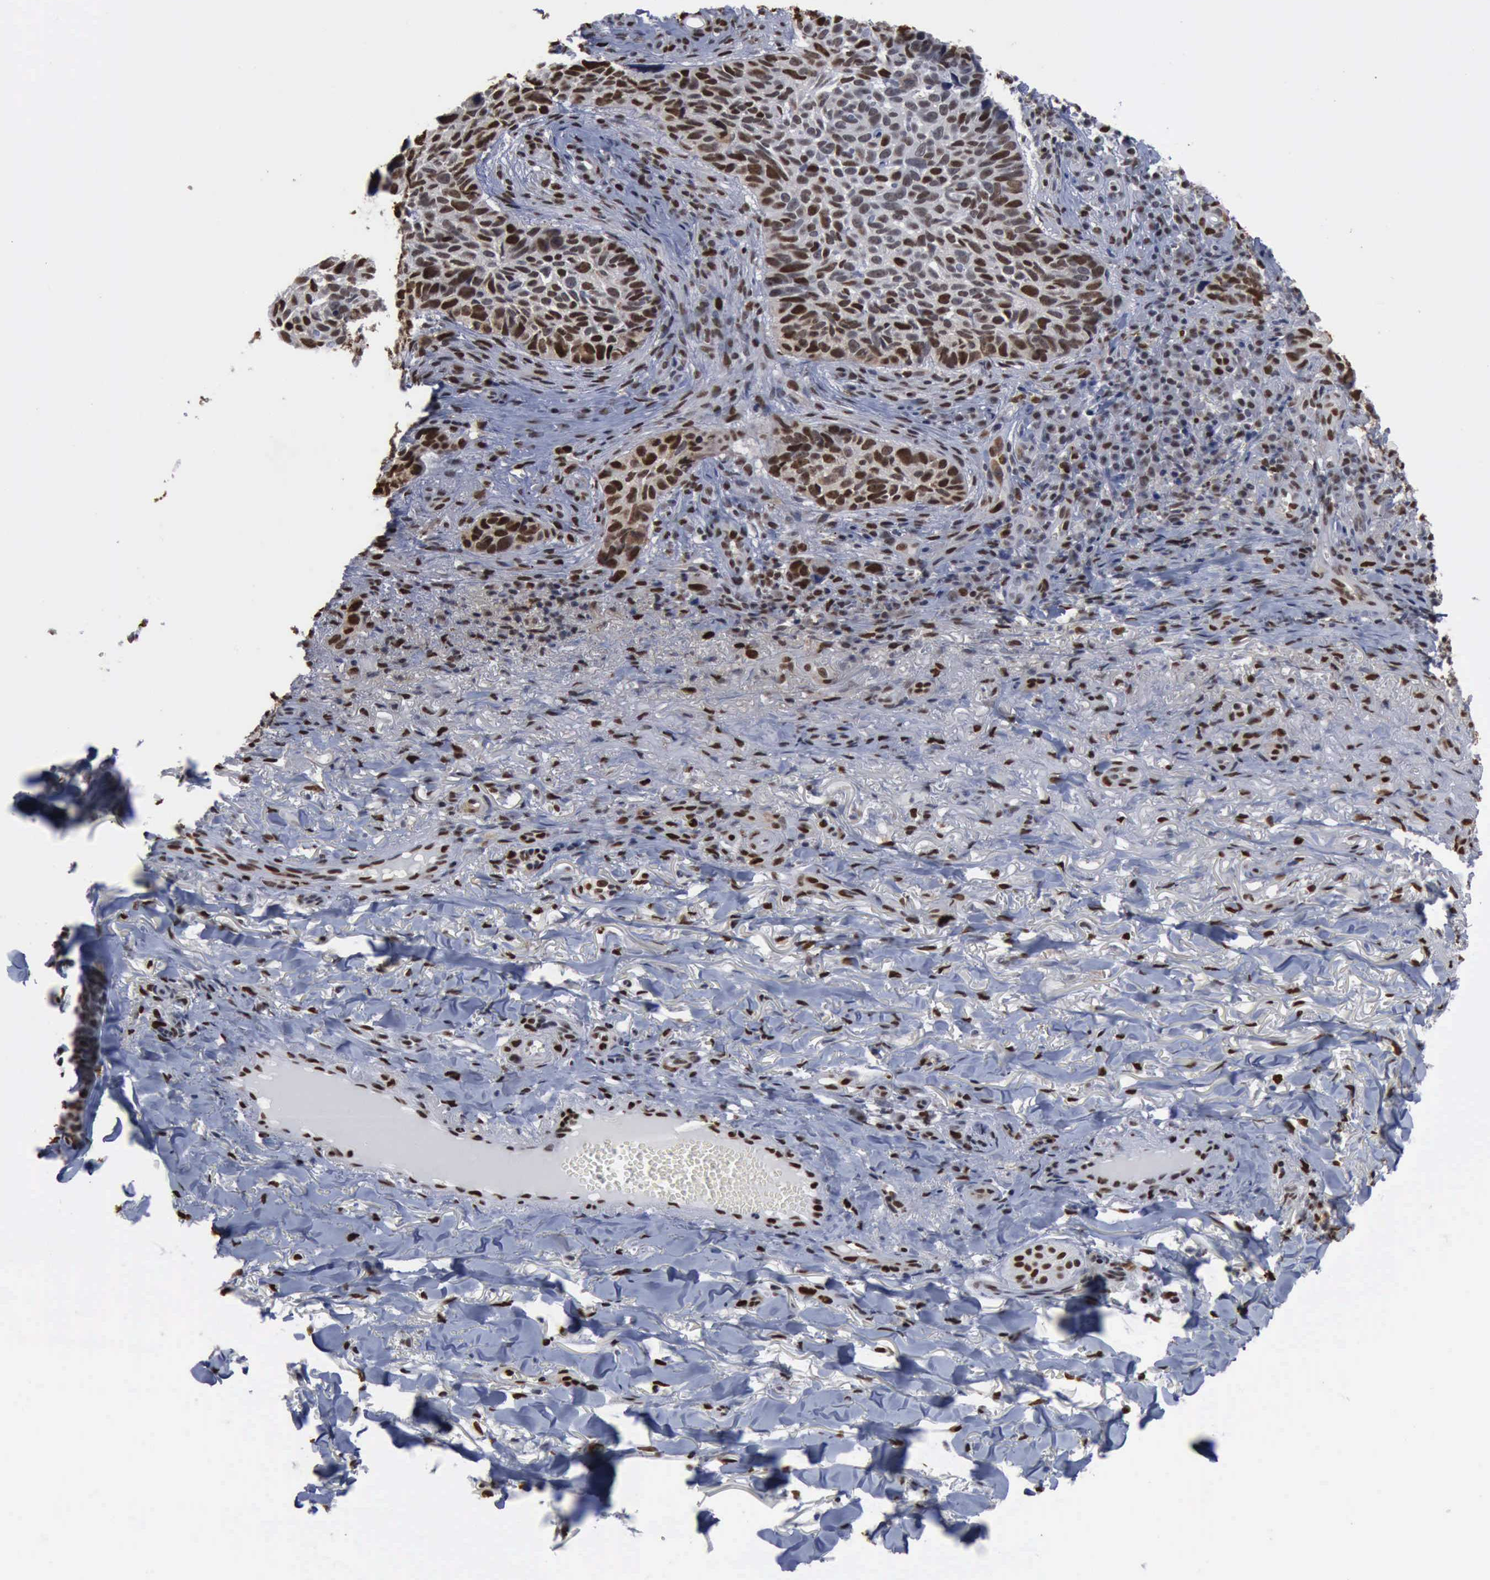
{"staining": {"intensity": "moderate", "quantity": "25%-75%", "location": "nuclear"}, "tissue": "skin cancer", "cell_type": "Tumor cells", "image_type": "cancer", "snomed": [{"axis": "morphology", "description": "Basal cell carcinoma"}, {"axis": "topography", "description": "Skin"}], "caption": "IHC of human basal cell carcinoma (skin) shows medium levels of moderate nuclear positivity in approximately 25%-75% of tumor cells.", "gene": "PCNA", "patient": {"sex": "male", "age": 81}}